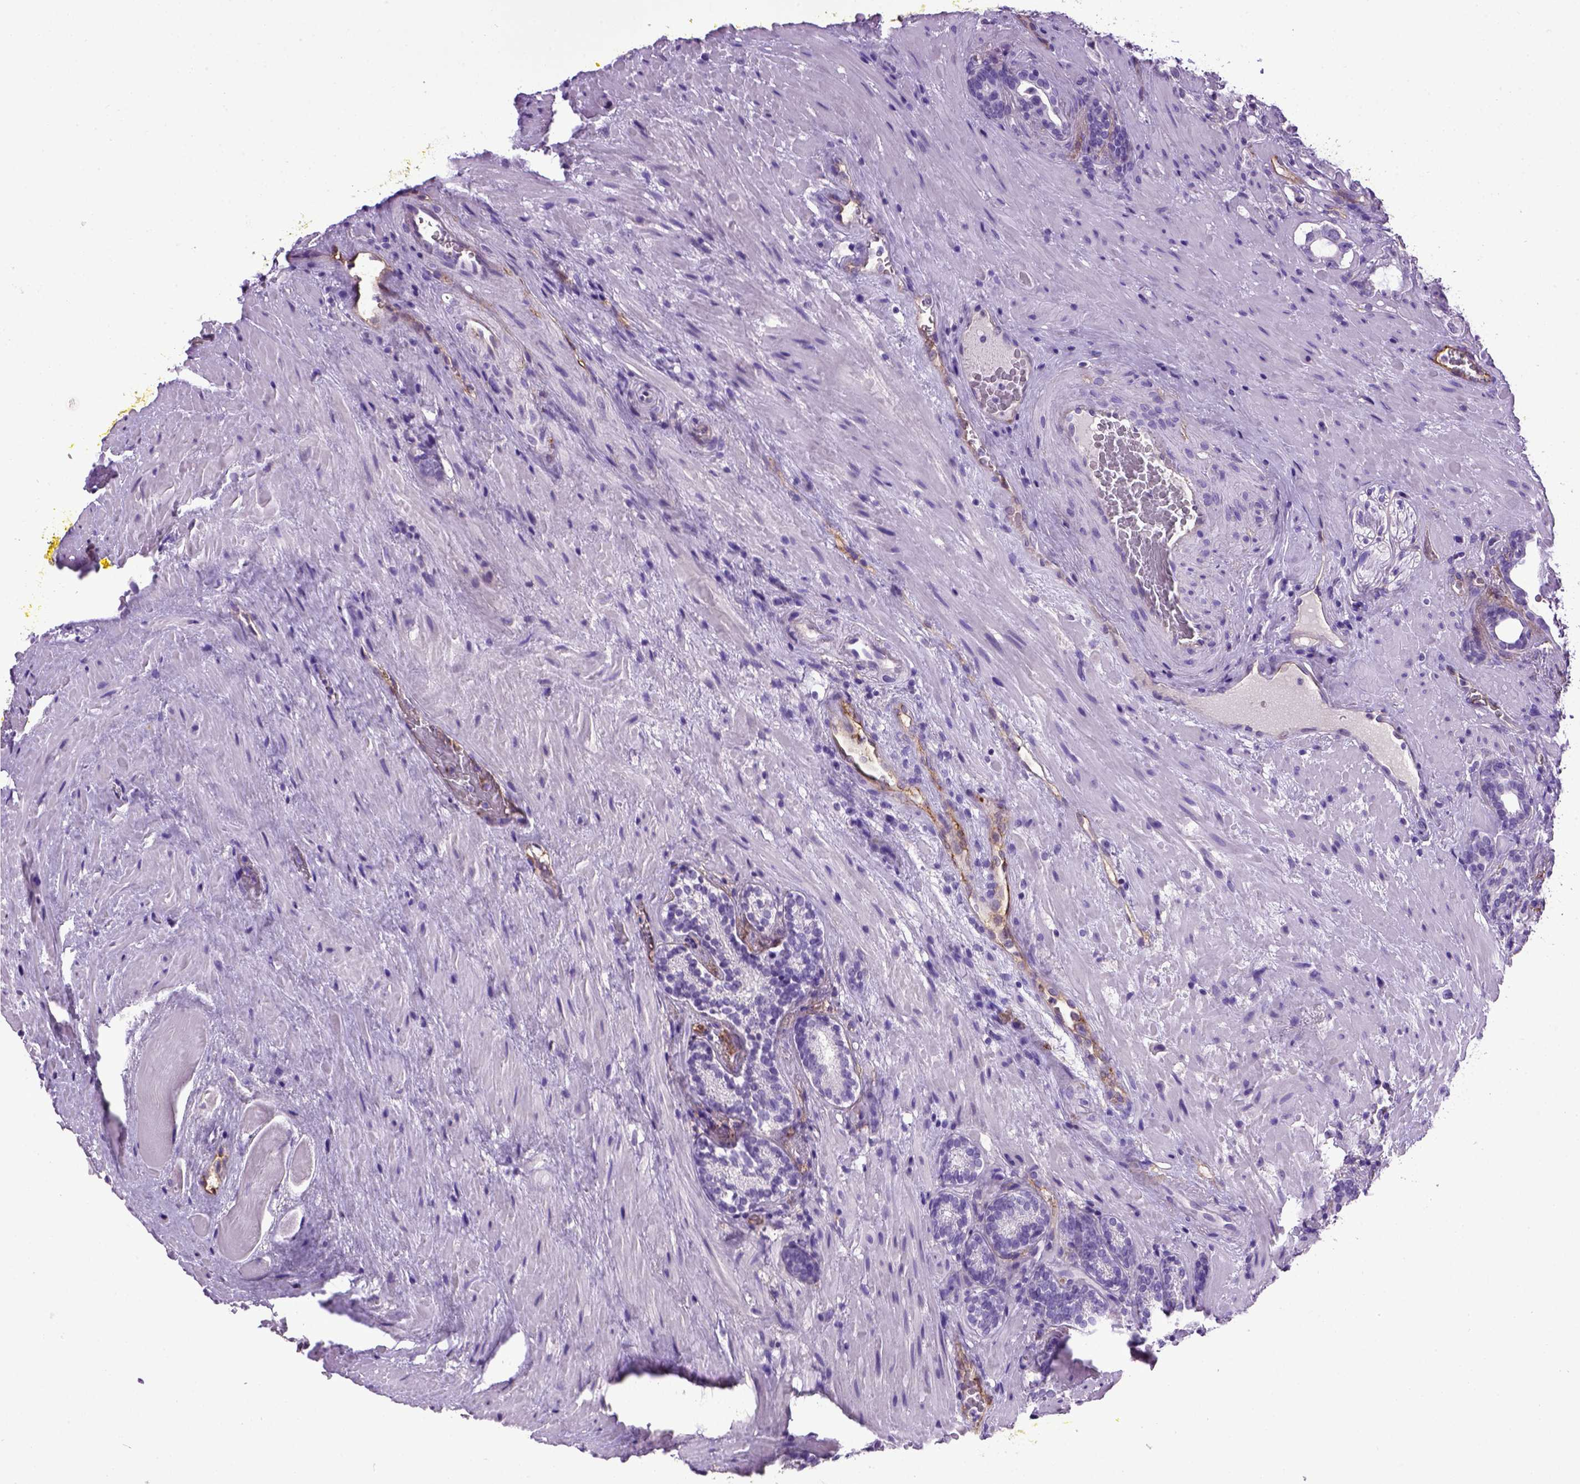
{"staining": {"intensity": "negative", "quantity": "none", "location": "none"}, "tissue": "prostate cancer", "cell_type": "Tumor cells", "image_type": "cancer", "snomed": [{"axis": "morphology", "description": "Adenocarcinoma, NOS"}, {"axis": "topography", "description": "Prostate"}], "caption": "This is a image of IHC staining of prostate cancer, which shows no positivity in tumor cells.", "gene": "ENG", "patient": {"sex": "male", "age": 66}}